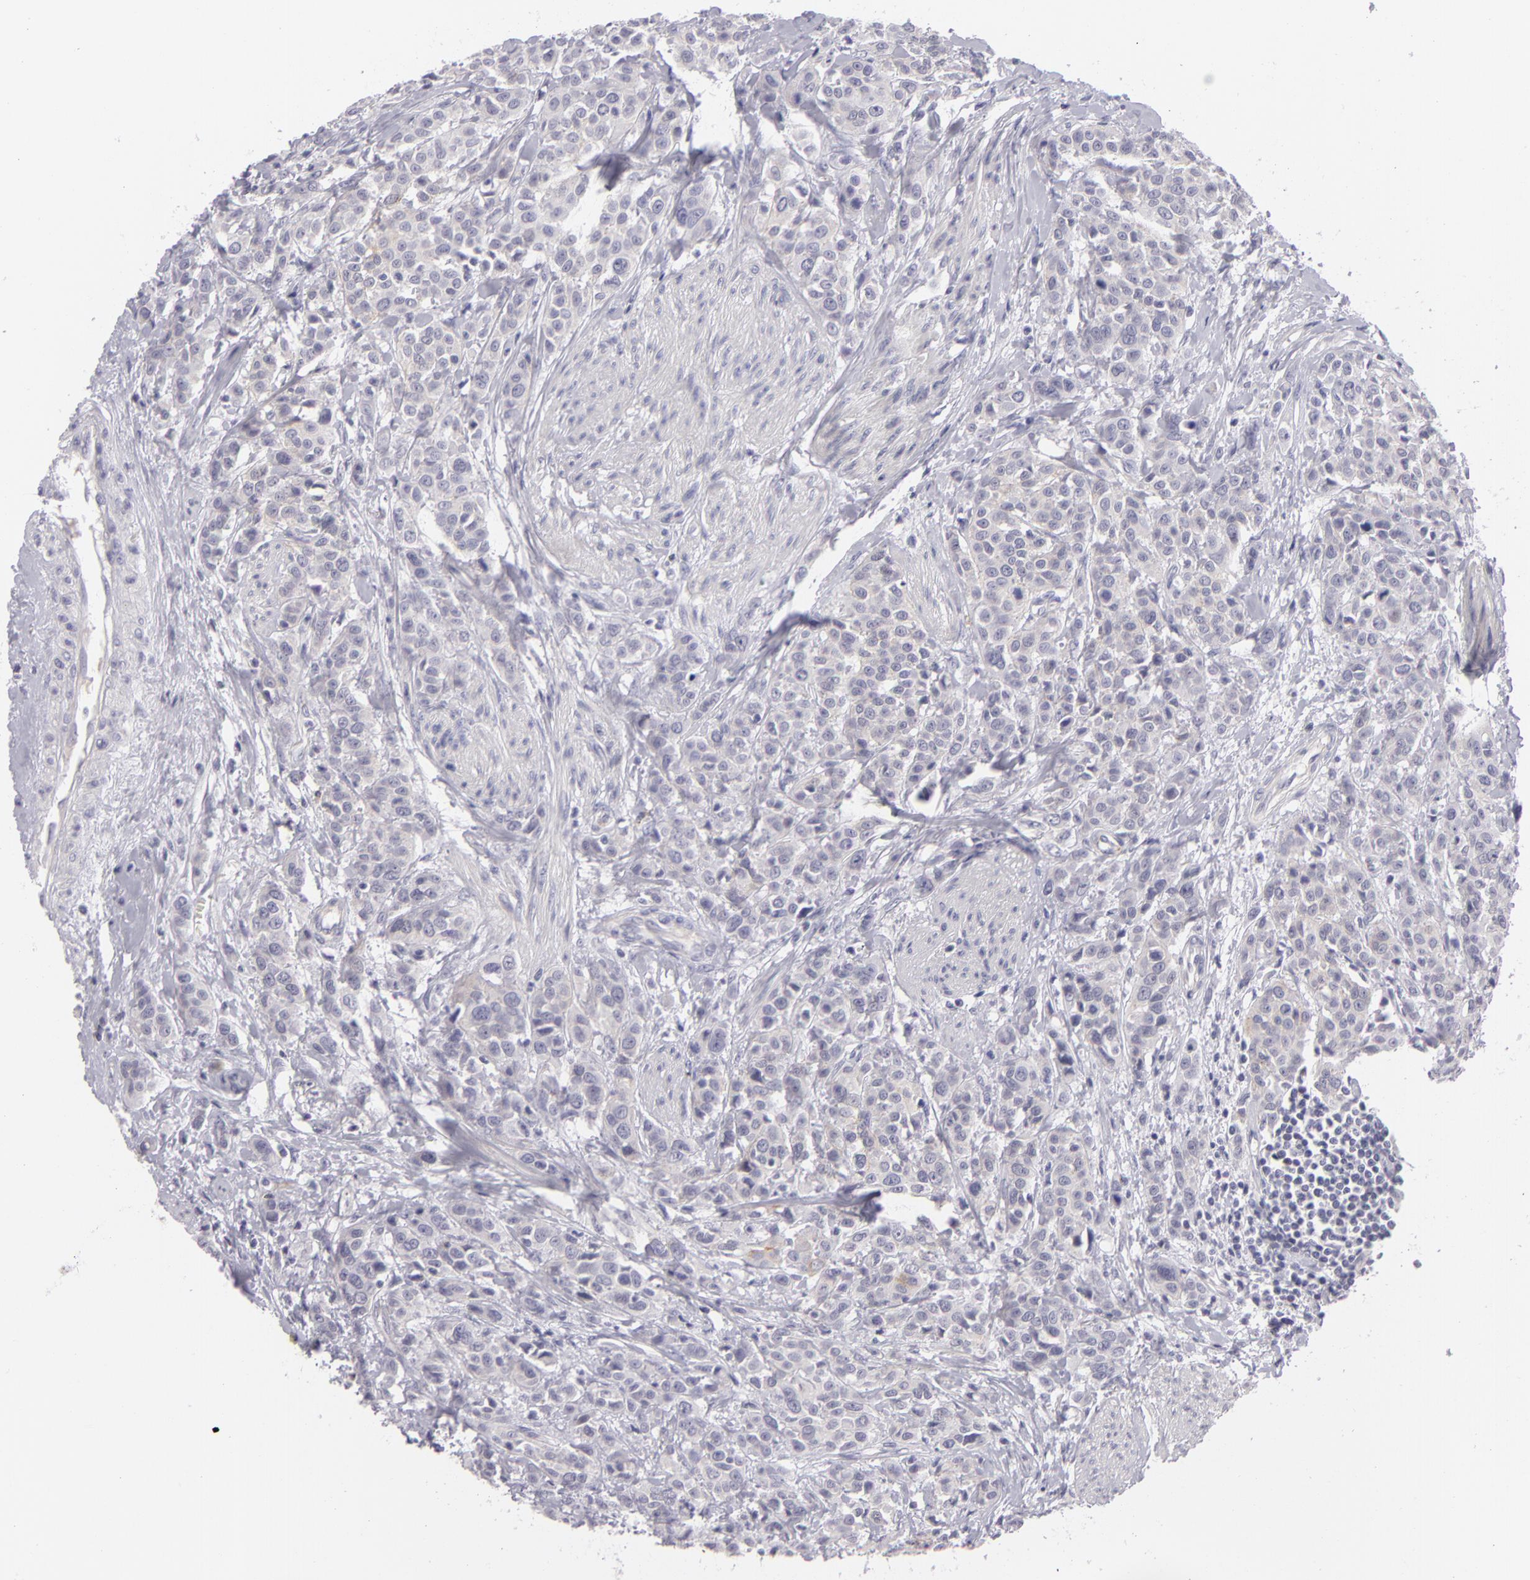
{"staining": {"intensity": "negative", "quantity": "none", "location": "none"}, "tissue": "urothelial cancer", "cell_type": "Tumor cells", "image_type": "cancer", "snomed": [{"axis": "morphology", "description": "Urothelial carcinoma, High grade"}, {"axis": "topography", "description": "Urinary bladder"}], "caption": "DAB (3,3'-diaminobenzidine) immunohistochemical staining of urothelial cancer displays no significant staining in tumor cells.", "gene": "CTNNB1", "patient": {"sex": "male", "age": 56}}